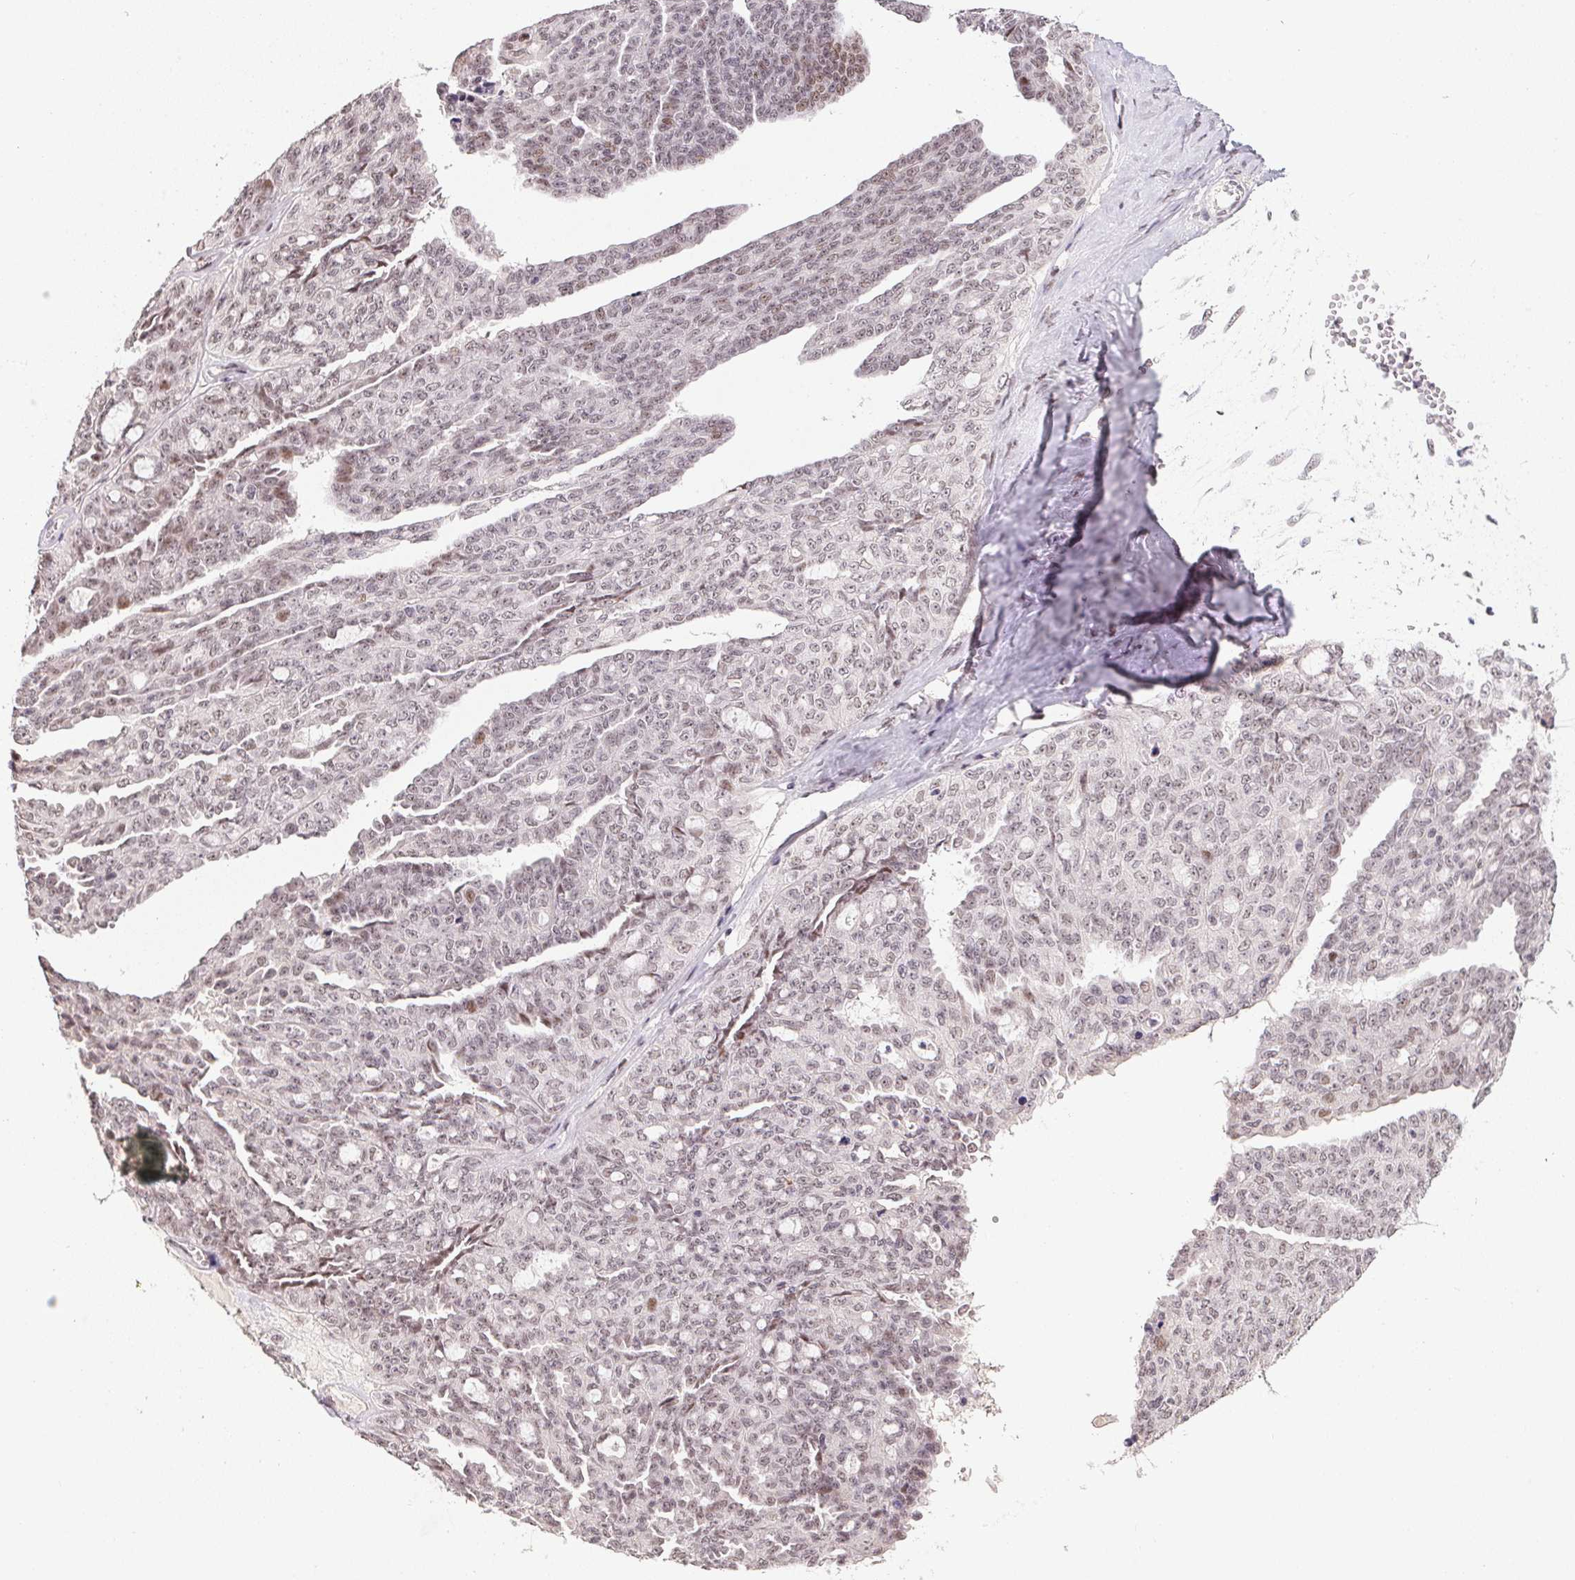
{"staining": {"intensity": "weak", "quantity": ">75%", "location": "nuclear"}, "tissue": "ovarian cancer", "cell_type": "Tumor cells", "image_type": "cancer", "snomed": [{"axis": "morphology", "description": "Cystadenocarcinoma, serous, NOS"}, {"axis": "topography", "description": "Ovary"}], "caption": "Tumor cells display low levels of weak nuclear expression in about >75% of cells in ovarian serous cystadenocarcinoma.", "gene": "KDM4D", "patient": {"sex": "female", "age": 71}}